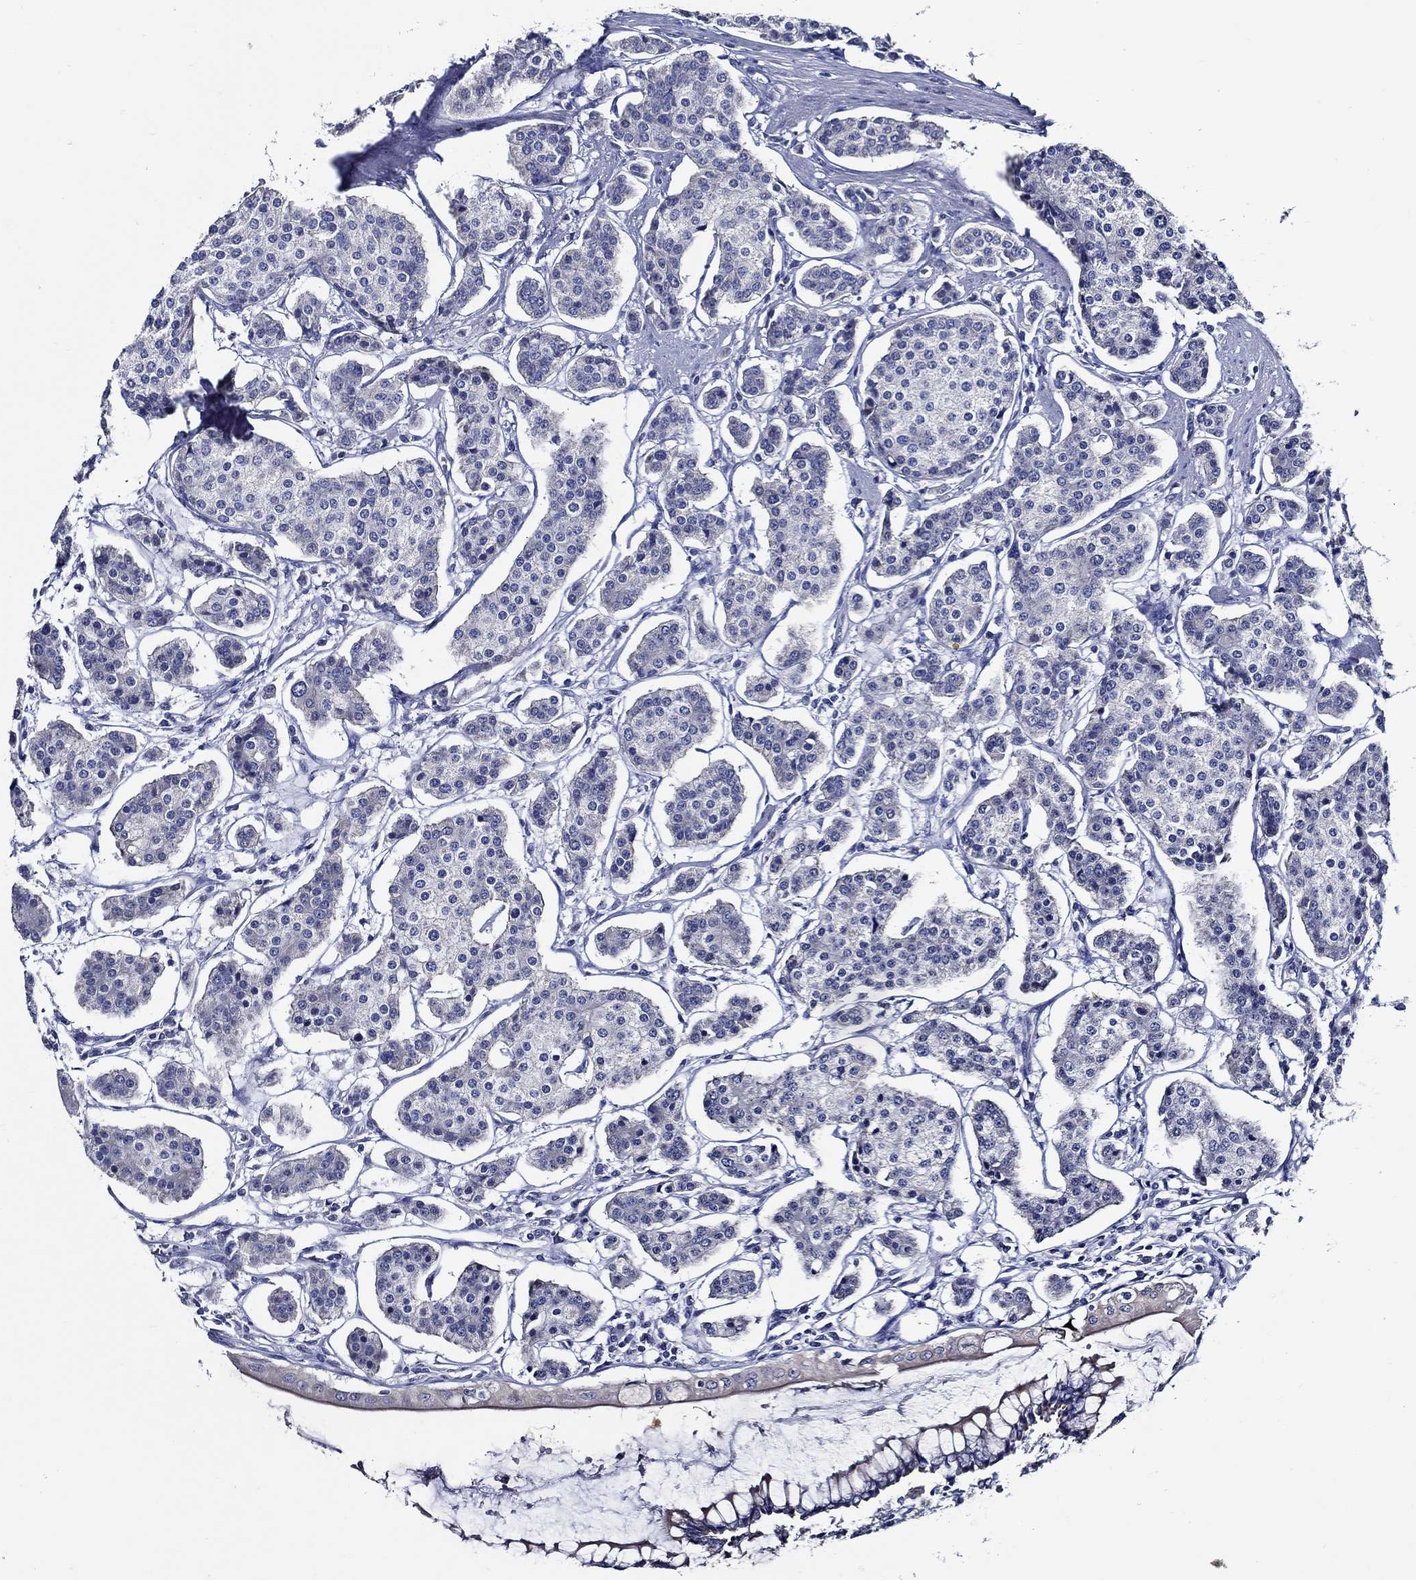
{"staining": {"intensity": "negative", "quantity": "none", "location": "none"}, "tissue": "carcinoid", "cell_type": "Tumor cells", "image_type": "cancer", "snomed": [{"axis": "morphology", "description": "Carcinoid, malignant, NOS"}, {"axis": "topography", "description": "Small intestine"}], "caption": "Tumor cells show no significant protein staining in carcinoid.", "gene": "SKOR1", "patient": {"sex": "female", "age": 65}}